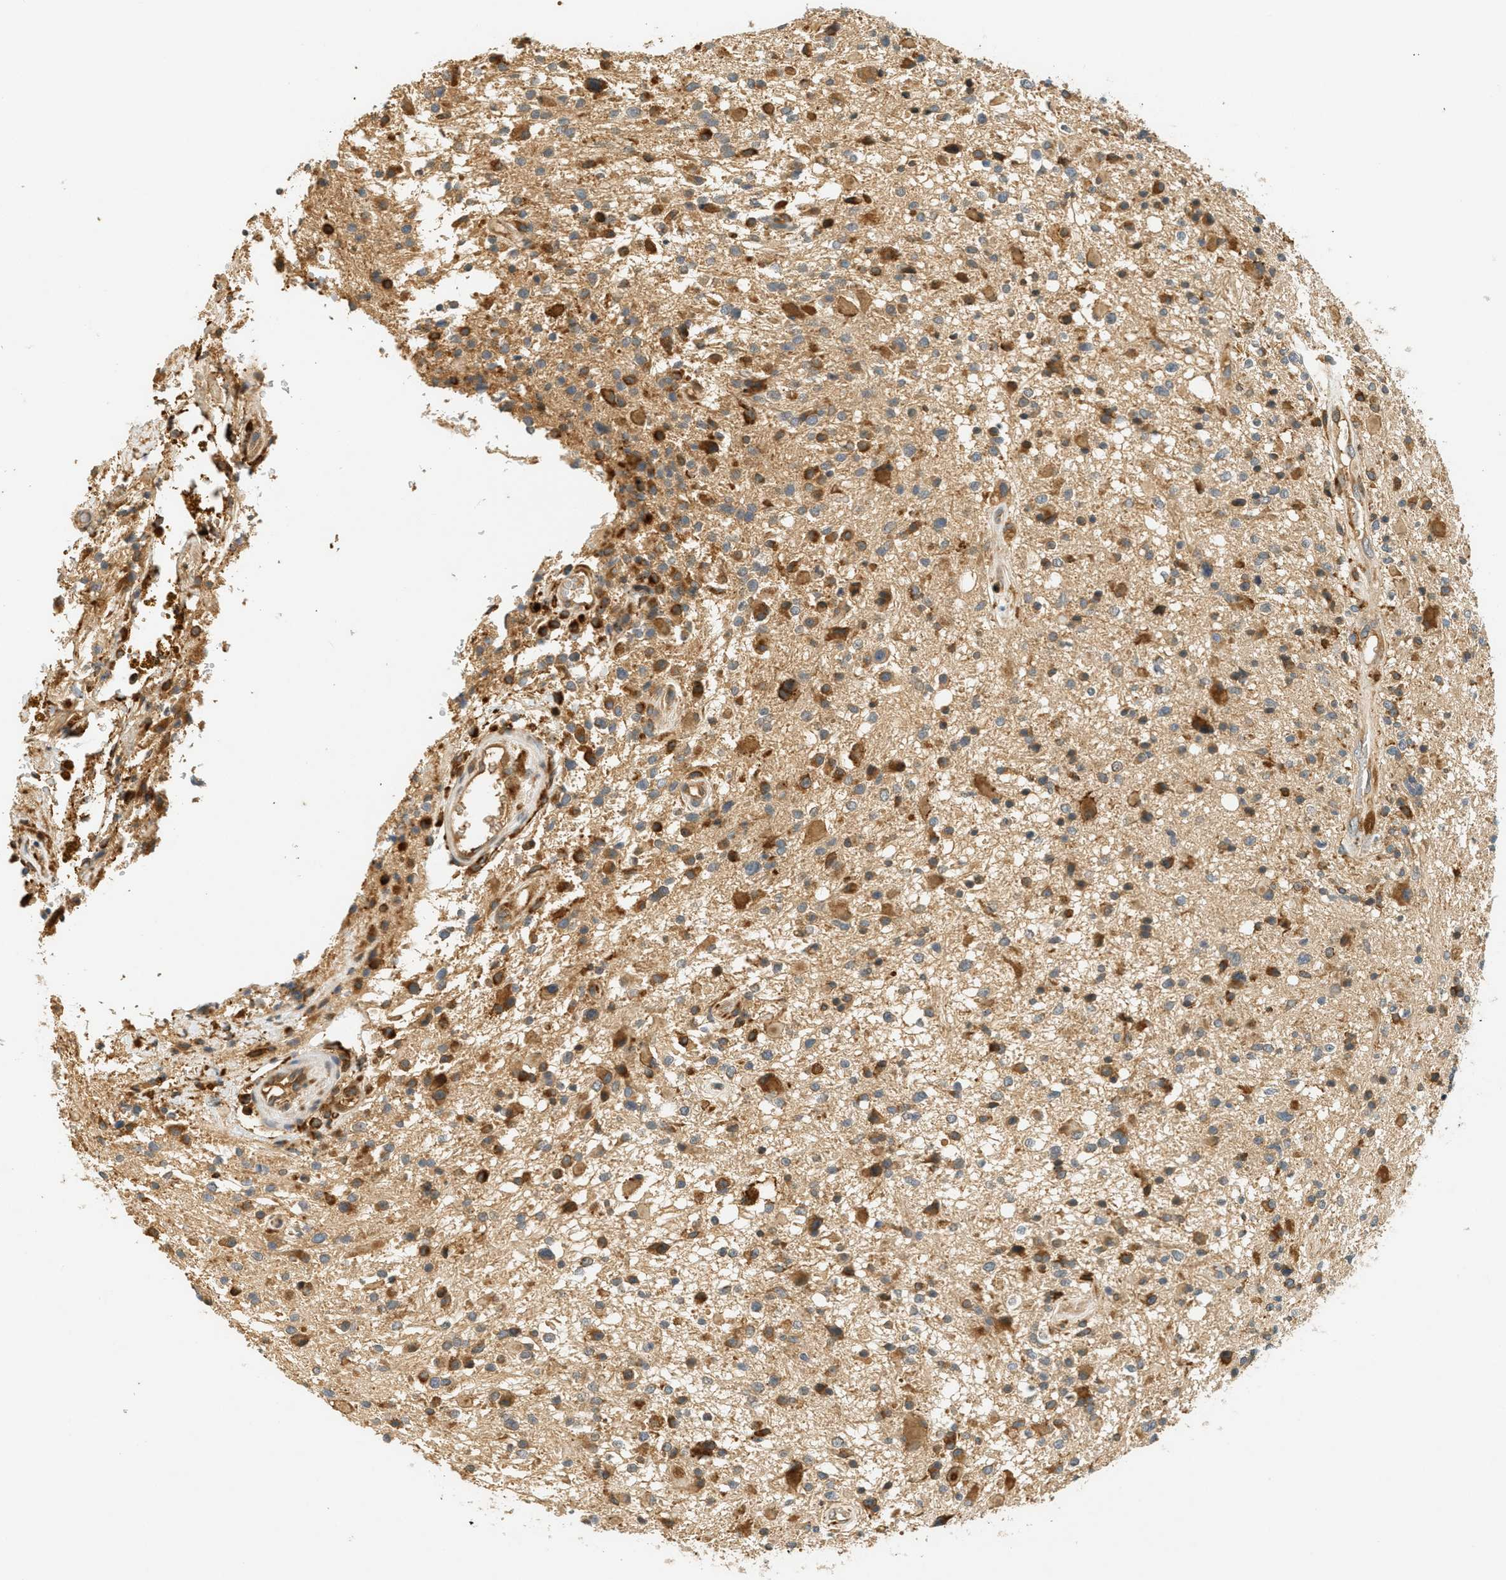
{"staining": {"intensity": "moderate", "quantity": "25%-75%", "location": "cytoplasmic/membranous"}, "tissue": "glioma", "cell_type": "Tumor cells", "image_type": "cancer", "snomed": [{"axis": "morphology", "description": "Glioma, malignant, High grade"}, {"axis": "topography", "description": "Brain"}], "caption": "Immunohistochemistry (IHC) of human glioma demonstrates medium levels of moderate cytoplasmic/membranous positivity in approximately 25%-75% of tumor cells.", "gene": "PDK1", "patient": {"sex": "male", "age": 33}}